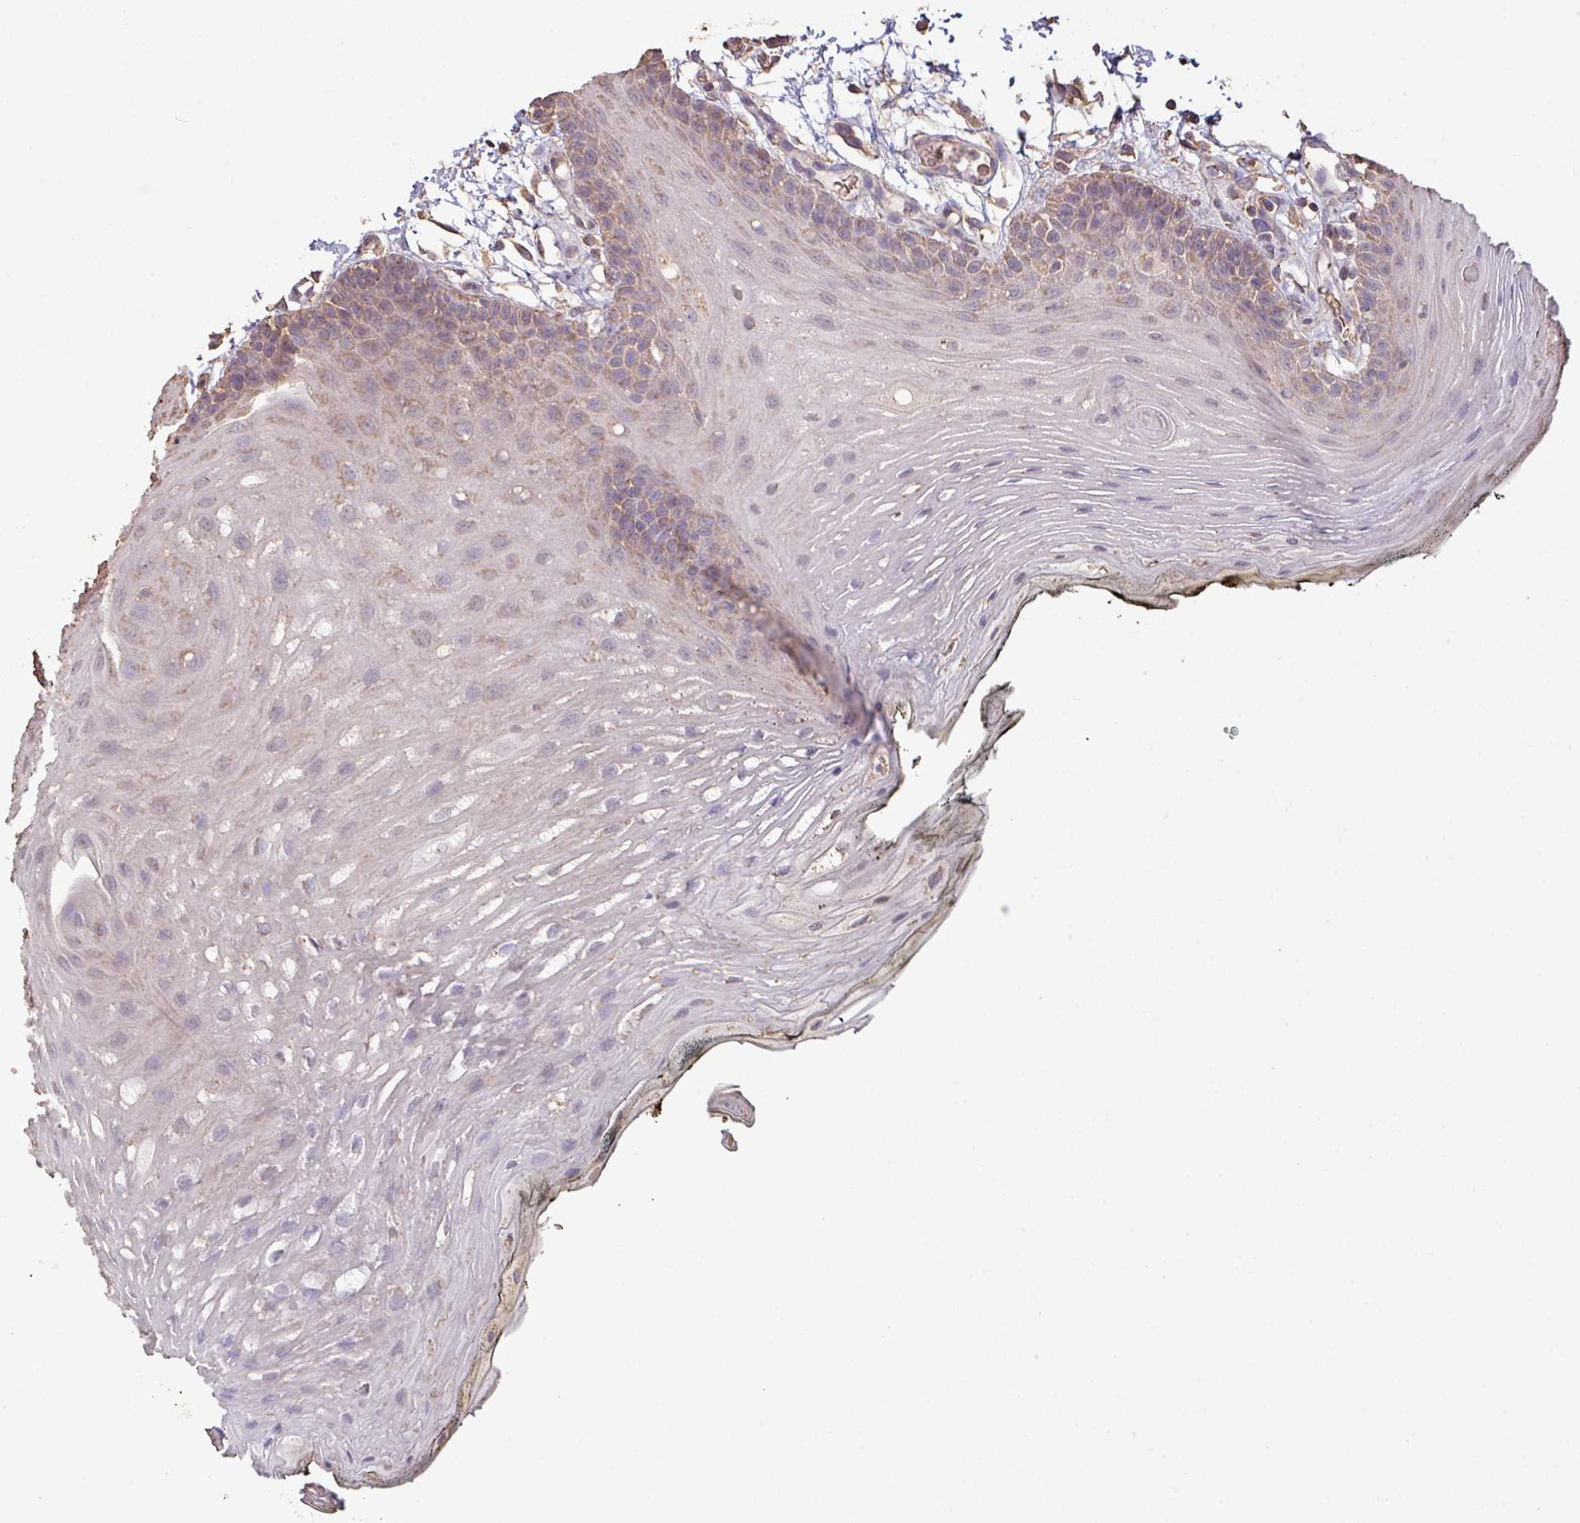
{"staining": {"intensity": "weak", "quantity": "25%-75%", "location": "cytoplasmic/membranous"}, "tissue": "oral mucosa", "cell_type": "Squamous epithelial cells", "image_type": "normal", "snomed": [{"axis": "morphology", "description": "Normal tissue, NOS"}, {"axis": "topography", "description": "Oral tissue"}, {"axis": "topography", "description": "Tounge, NOS"}], "caption": "Weak cytoplasmic/membranous staining for a protein is seen in about 25%-75% of squamous epithelial cells of normal oral mucosa using IHC.", "gene": "CAMK2A", "patient": {"sex": "female", "age": 81}}